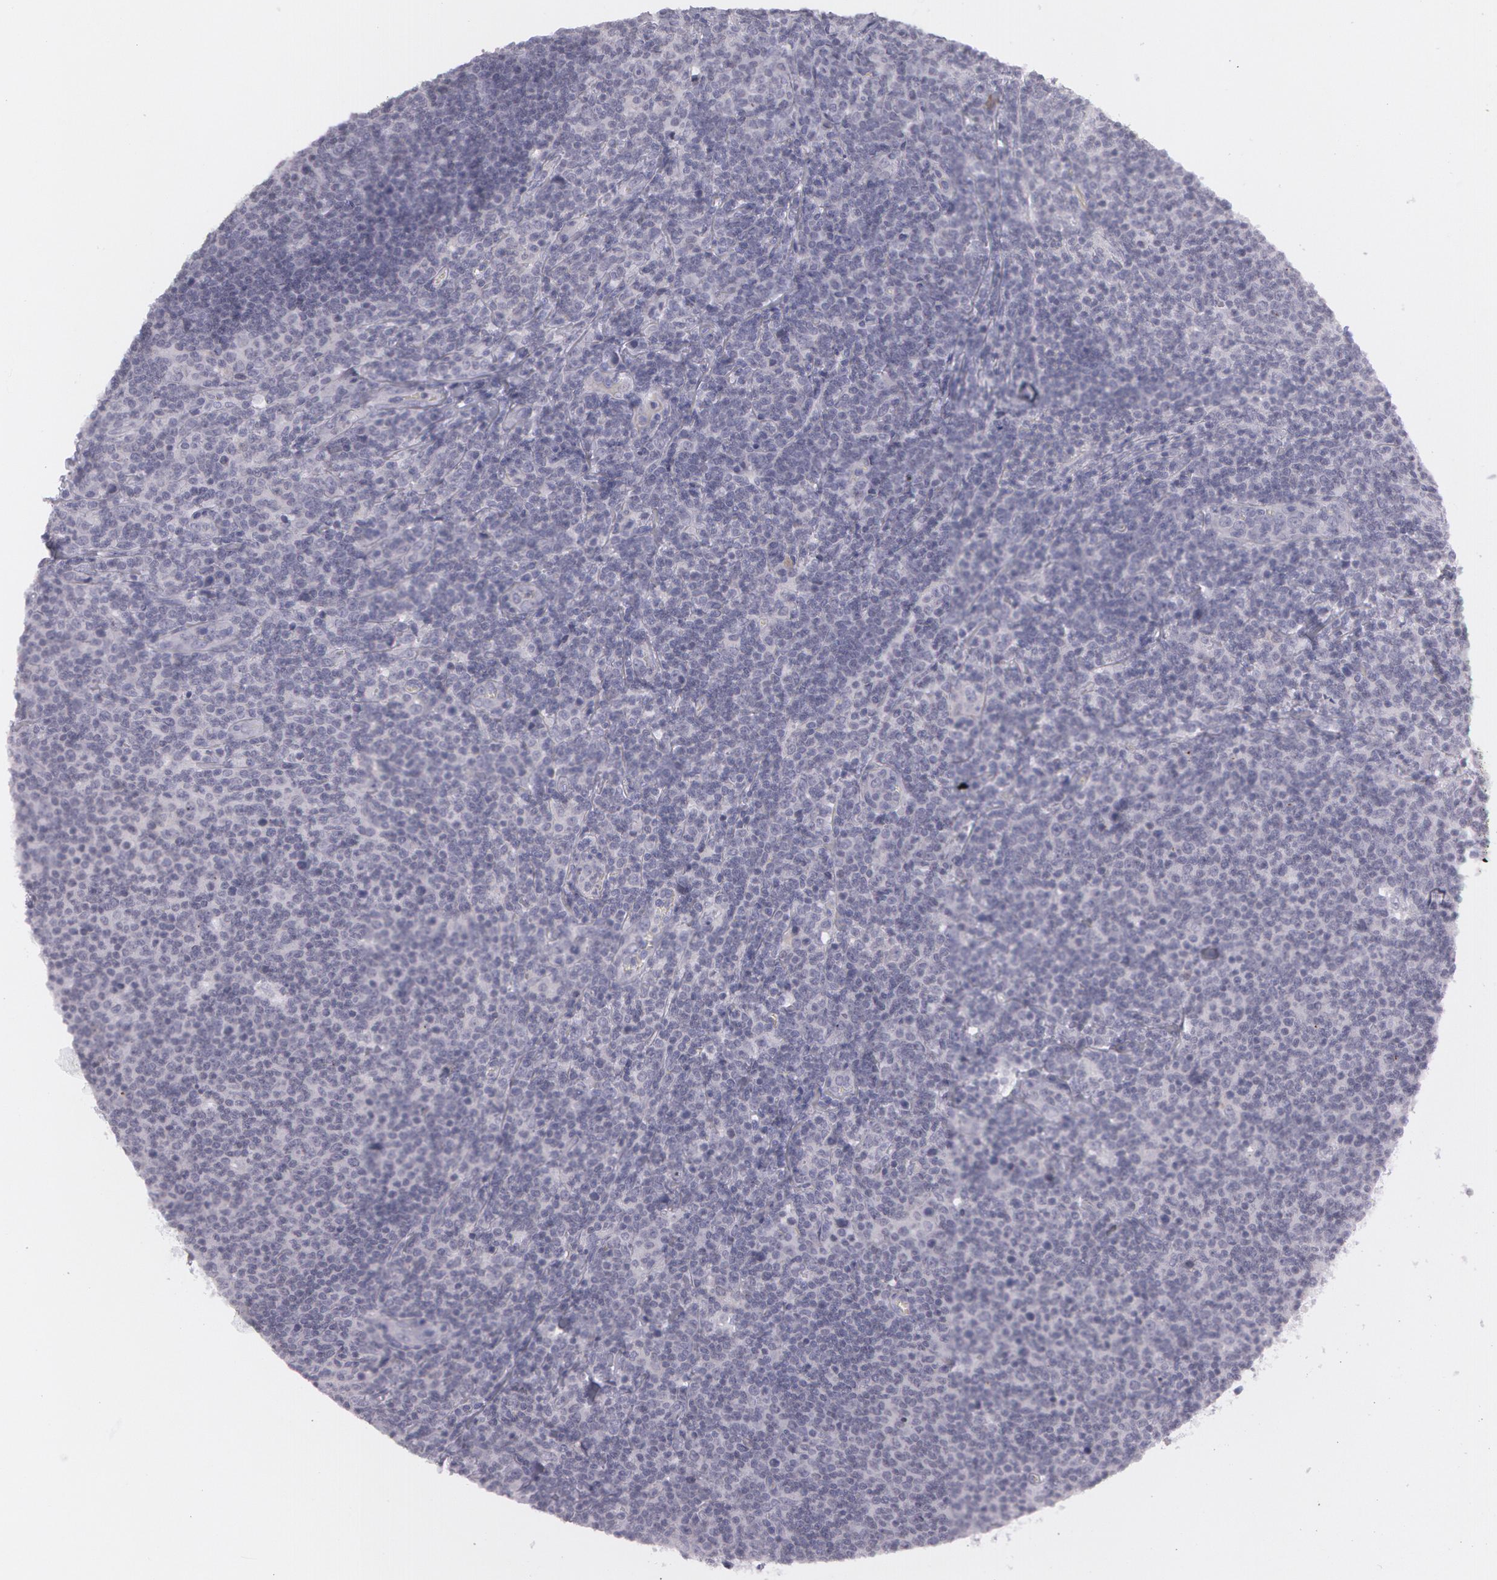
{"staining": {"intensity": "negative", "quantity": "none", "location": "none"}, "tissue": "lymphoma", "cell_type": "Tumor cells", "image_type": "cancer", "snomed": [{"axis": "morphology", "description": "Malignant lymphoma, non-Hodgkin's type, Low grade"}, {"axis": "topography", "description": "Lymph node"}], "caption": "Protein analysis of lymphoma displays no significant expression in tumor cells. The staining was performed using DAB to visualize the protein expression in brown, while the nuclei were stained in blue with hematoxylin (Magnification: 20x).", "gene": "IL1RN", "patient": {"sex": "male", "age": 74}}